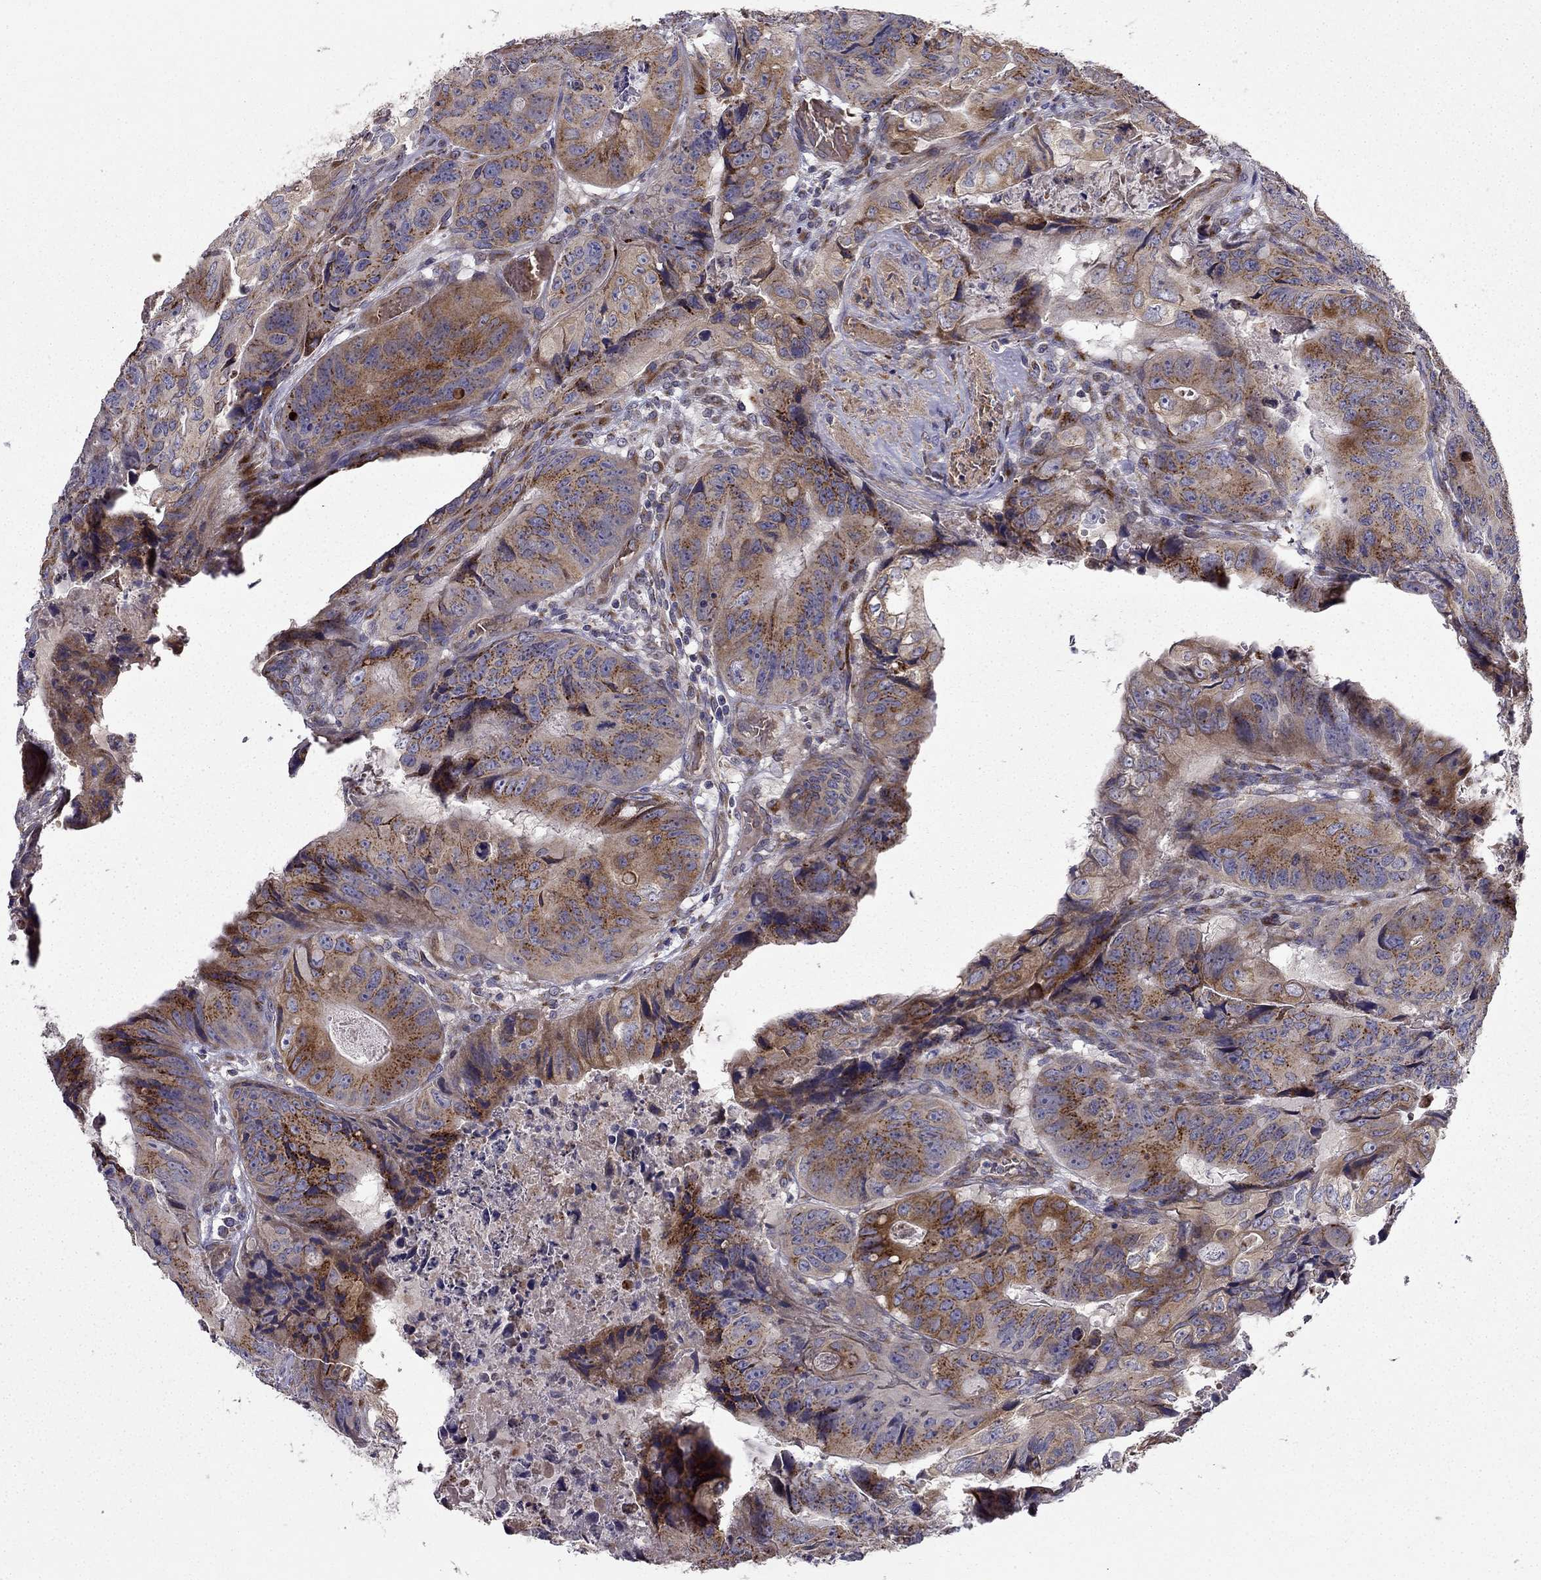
{"staining": {"intensity": "strong", "quantity": "25%-75%", "location": "cytoplasmic/membranous"}, "tissue": "colorectal cancer", "cell_type": "Tumor cells", "image_type": "cancer", "snomed": [{"axis": "morphology", "description": "Adenocarcinoma, NOS"}, {"axis": "topography", "description": "Colon"}], "caption": "This is a histology image of immunohistochemistry (IHC) staining of adenocarcinoma (colorectal), which shows strong positivity in the cytoplasmic/membranous of tumor cells.", "gene": "B4GALT7", "patient": {"sex": "male", "age": 79}}